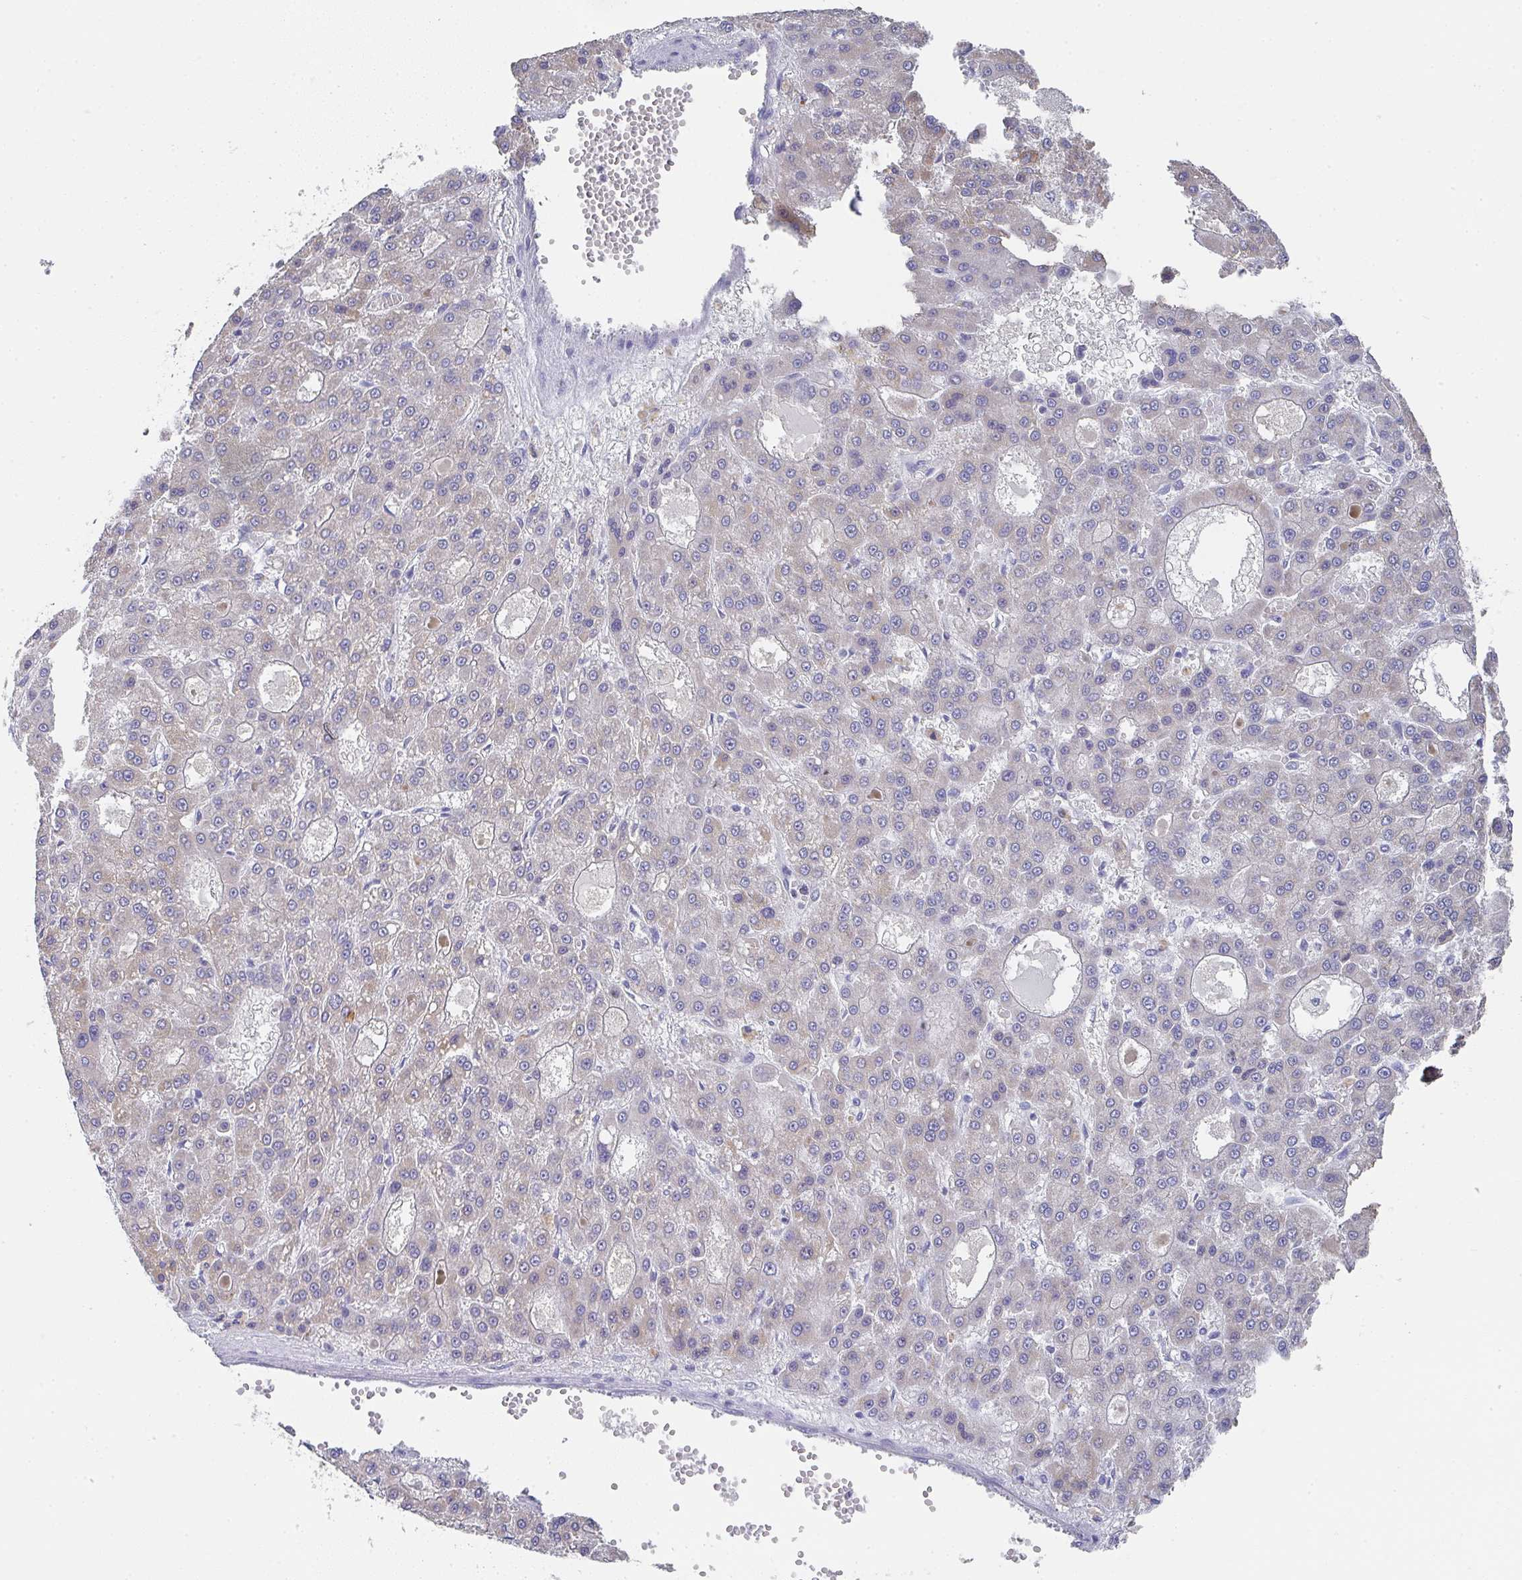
{"staining": {"intensity": "negative", "quantity": "none", "location": "none"}, "tissue": "liver cancer", "cell_type": "Tumor cells", "image_type": "cancer", "snomed": [{"axis": "morphology", "description": "Carcinoma, Hepatocellular, NOS"}, {"axis": "topography", "description": "Liver"}], "caption": "An IHC photomicrograph of liver cancer is shown. There is no staining in tumor cells of liver cancer.", "gene": "NOXRED1", "patient": {"sex": "male", "age": 70}}